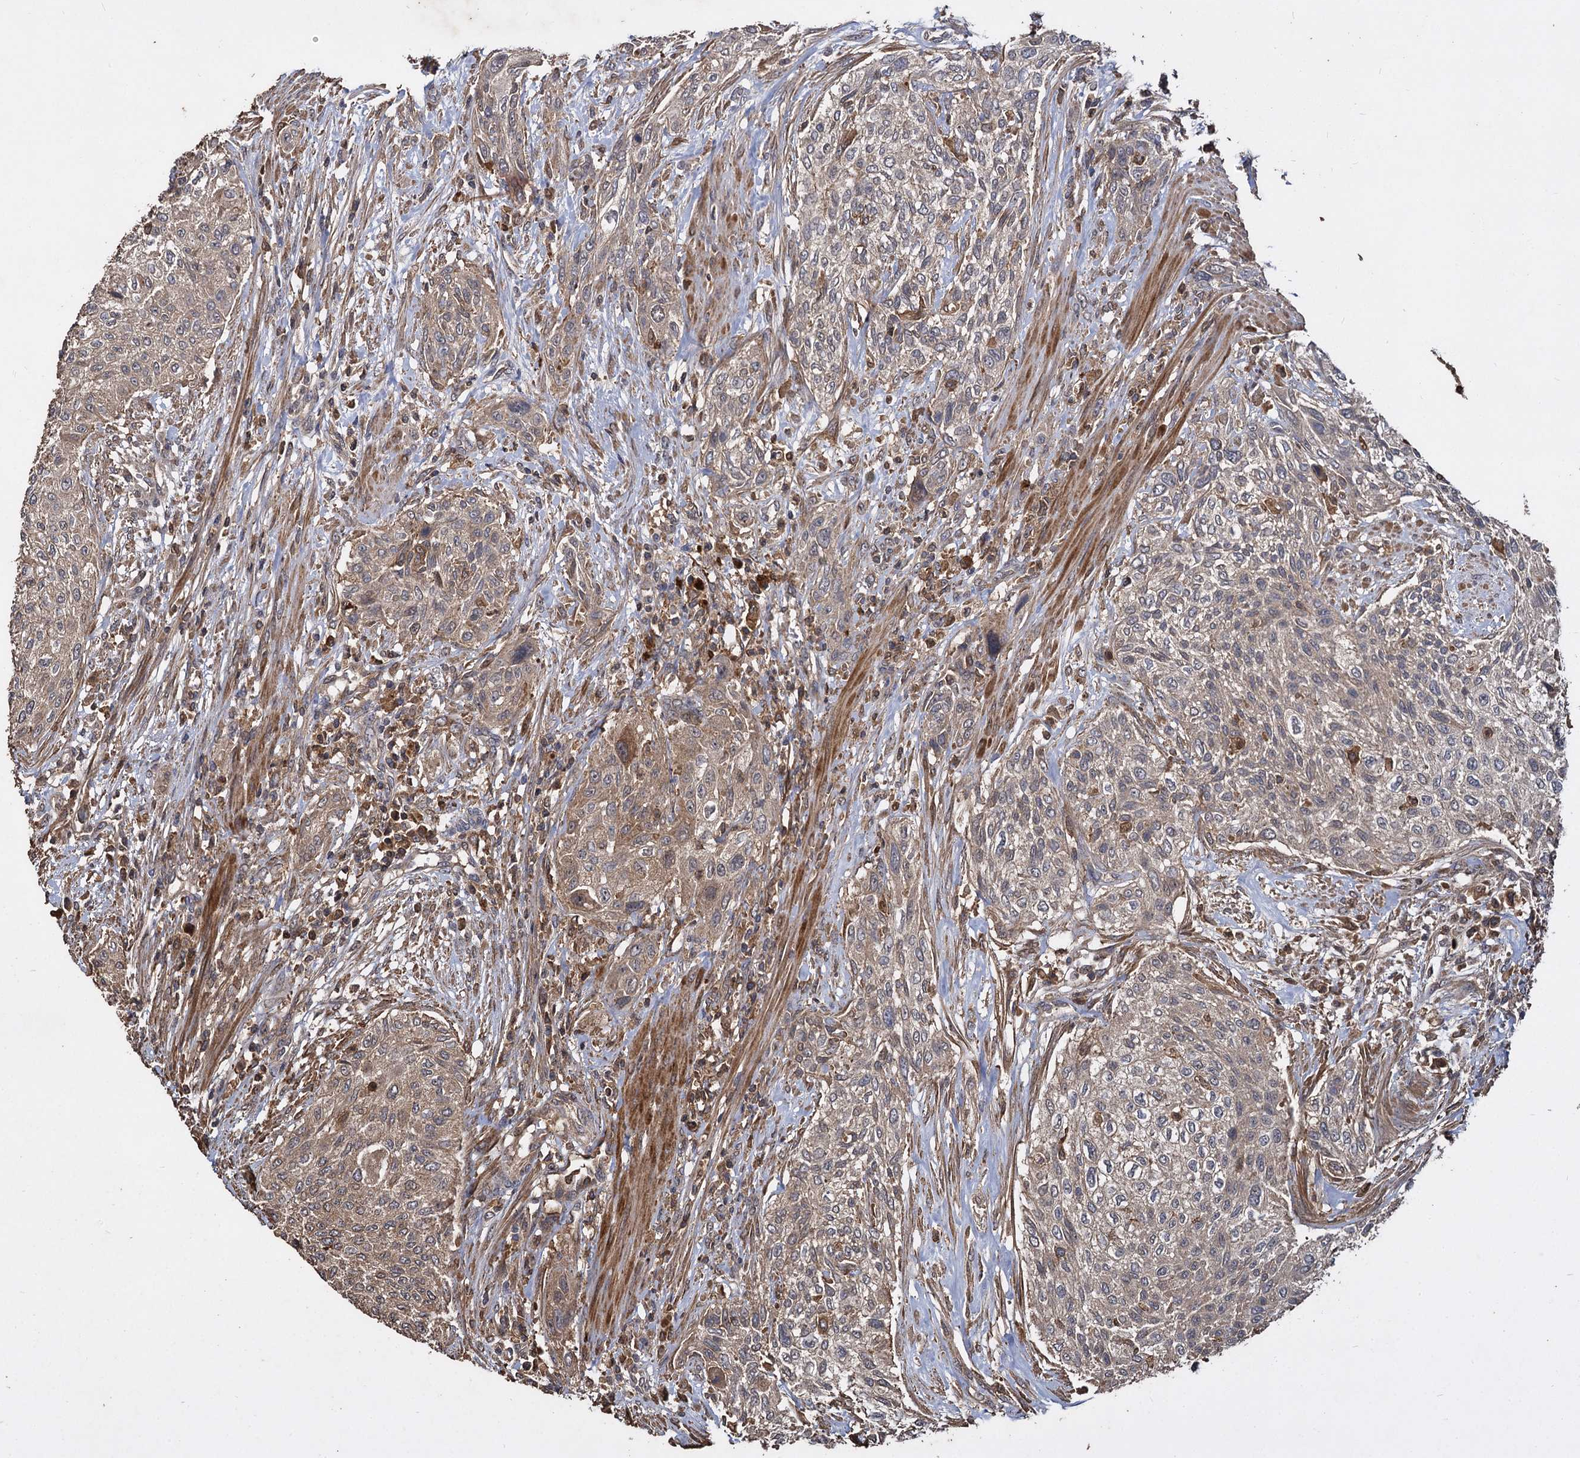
{"staining": {"intensity": "weak", "quantity": "25%-75%", "location": "cytoplasmic/membranous"}, "tissue": "urothelial cancer", "cell_type": "Tumor cells", "image_type": "cancer", "snomed": [{"axis": "morphology", "description": "Normal tissue, NOS"}, {"axis": "morphology", "description": "Urothelial carcinoma, NOS"}, {"axis": "topography", "description": "Urinary bladder"}, {"axis": "topography", "description": "Peripheral nerve tissue"}], "caption": "Weak cytoplasmic/membranous staining for a protein is present in about 25%-75% of tumor cells of transitional cell carcinoma using immunohistochemistry (IHC).", "gene": "GCLC", "patient": {"sex": "male", "age": 35}}